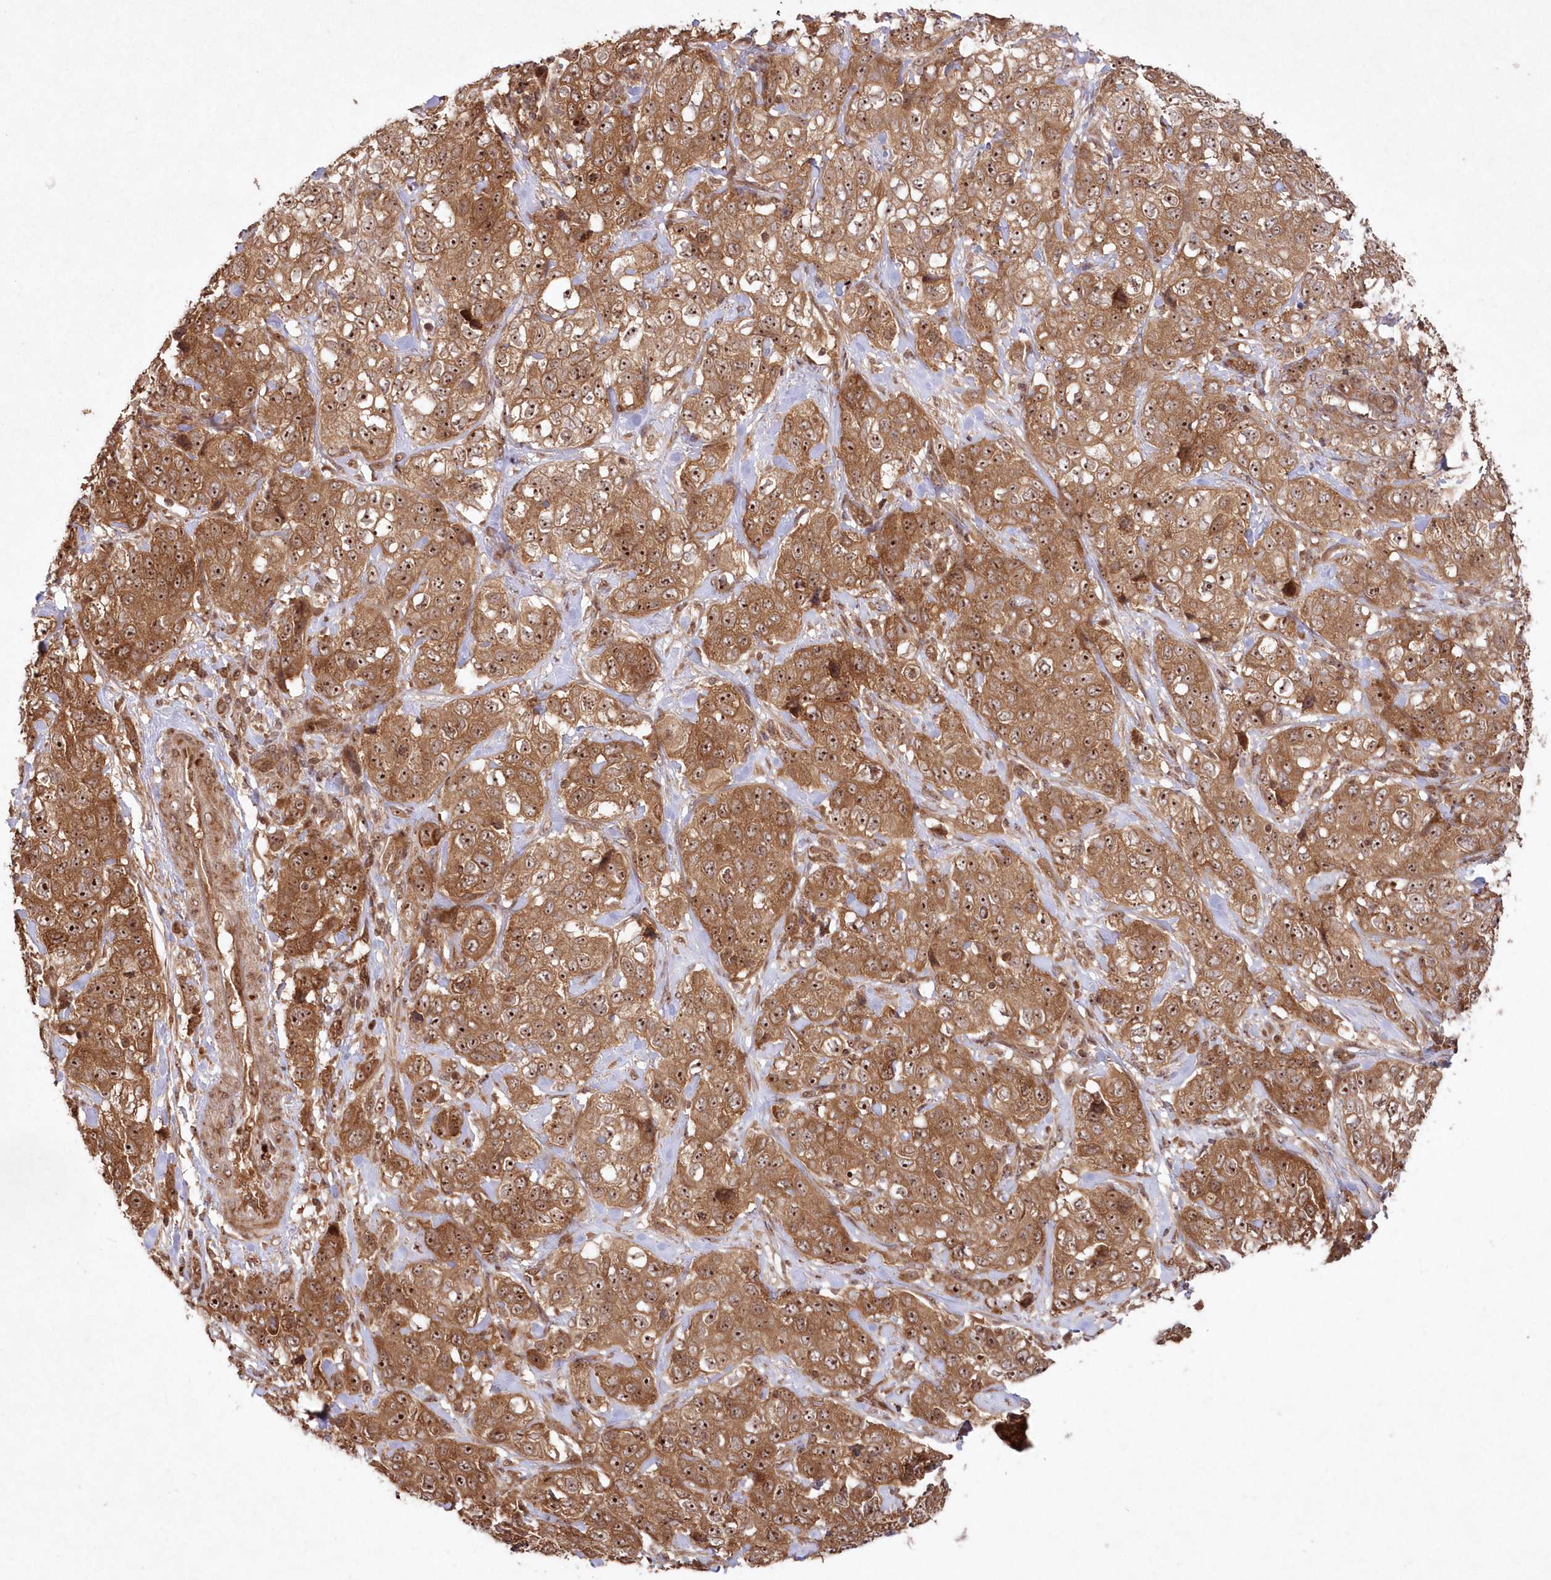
{"staining": {"intensity": "moderate", "quantity": ">75%", "location": "cytoplasmic/membranous,nuclear"}, "tissue": "stomach cancer", "cell_type": "Tumor cells", "image_type": "cancer", "snomed": [{"axis": "morphology", "description": "Adenocarcinoma, NOS"}, {"axis": "topography", "description": "Stomach"}], "caption": "IHC micrograph of human stomach cancer (adenocarcinoma) stained for a protein (brown), which shows medium levels of moderate cytoplasmic/membranous and nuclear staining in about >75% of tumor cells.", "gene": "SERINC1", "patient": {"sex": "male", "age": 48}}